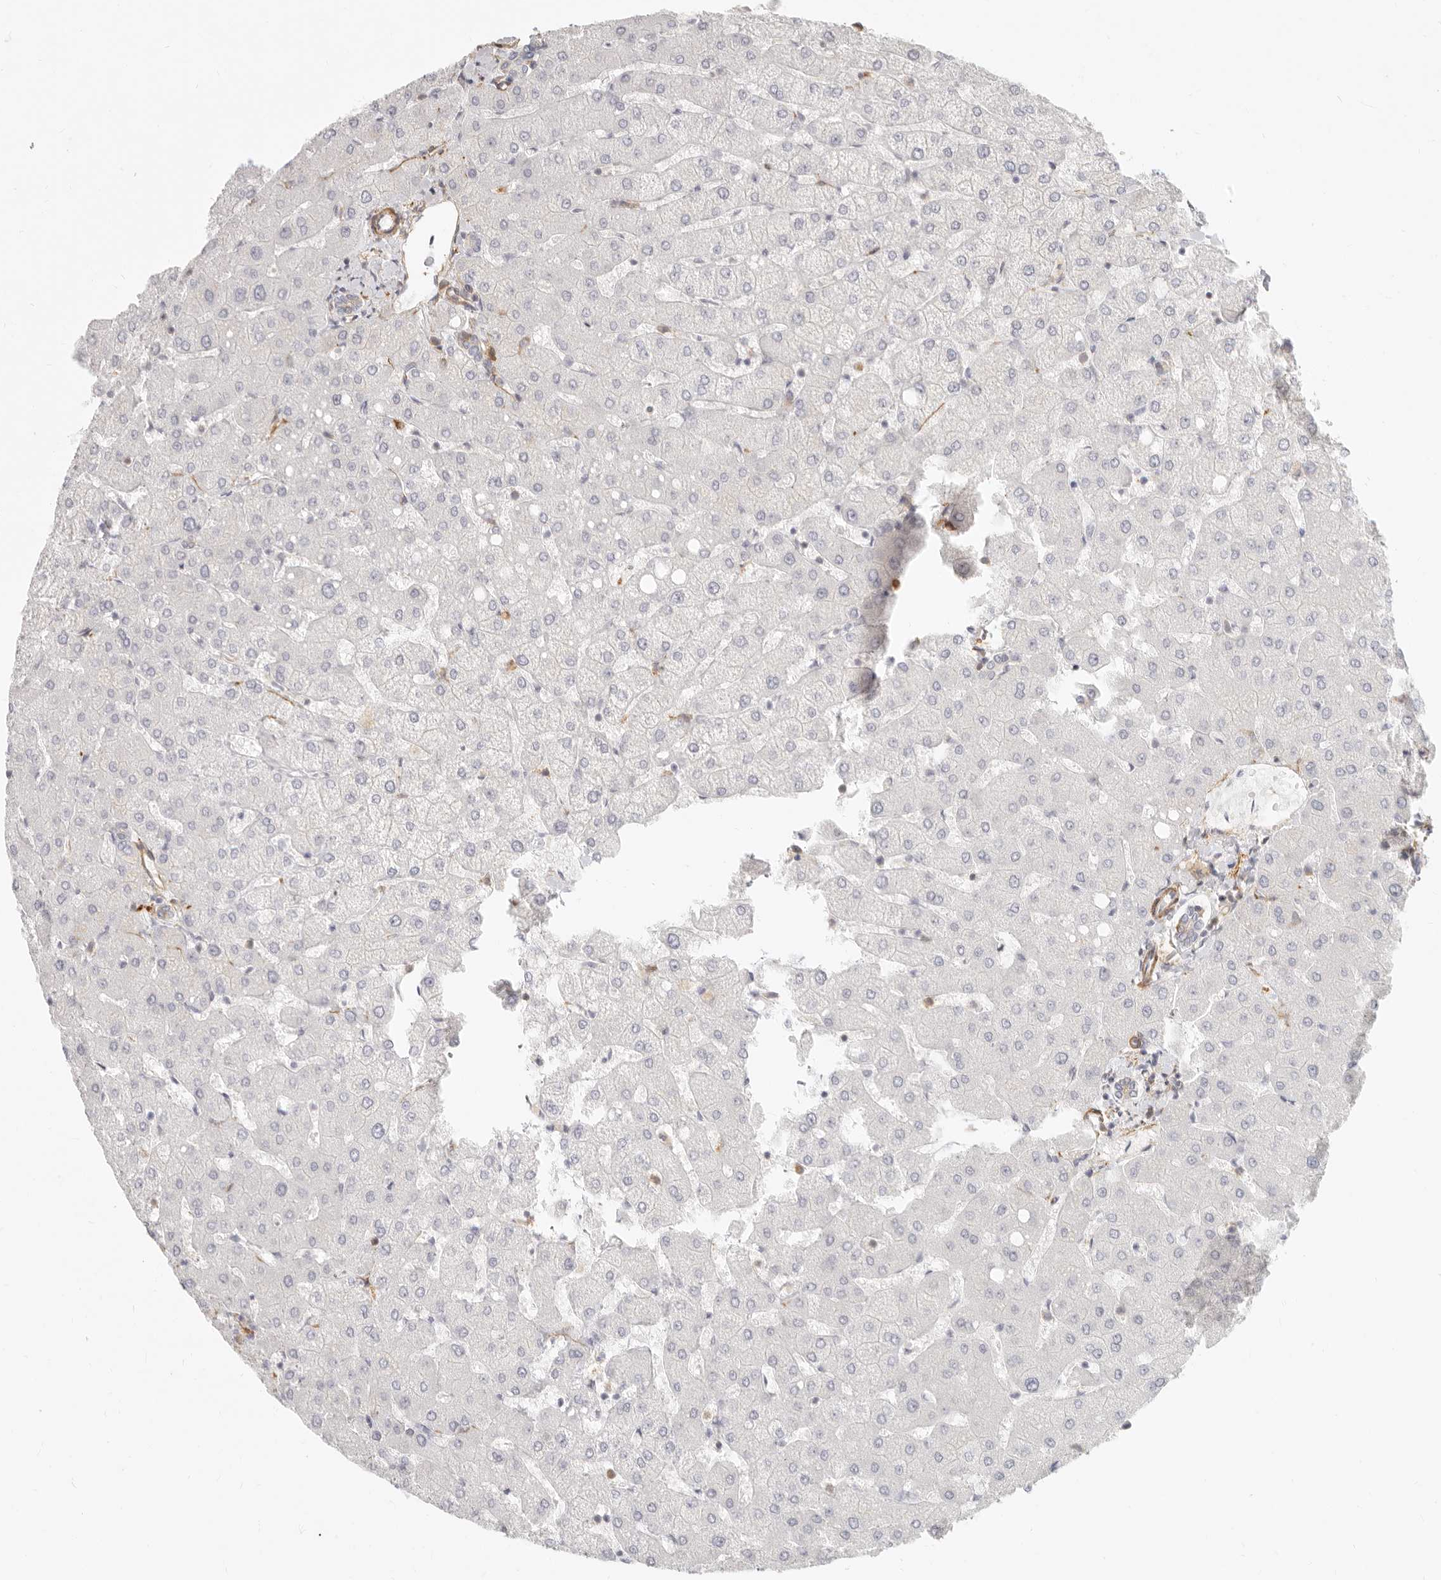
{"staining": {"intensity": "negative", "quantity": "none", "location": "none"}, "tissue": "liver", "cell_type": "Cholangiocytes", "image_type": "normal", "snomed": [{"axis": "morphology", "description": "Normal tissue, NOS"}, {"axis": "topography", "description": "Liver"}], "caption": "Immunohistochemistry of unremarkable liver demonstrates no positivity in cholangiocytes. (DAB IHC visualized using brightfield microscopy, high magnification).", "gene": "NIBAN1", "patient": {"sex": "female", "age": 54}}